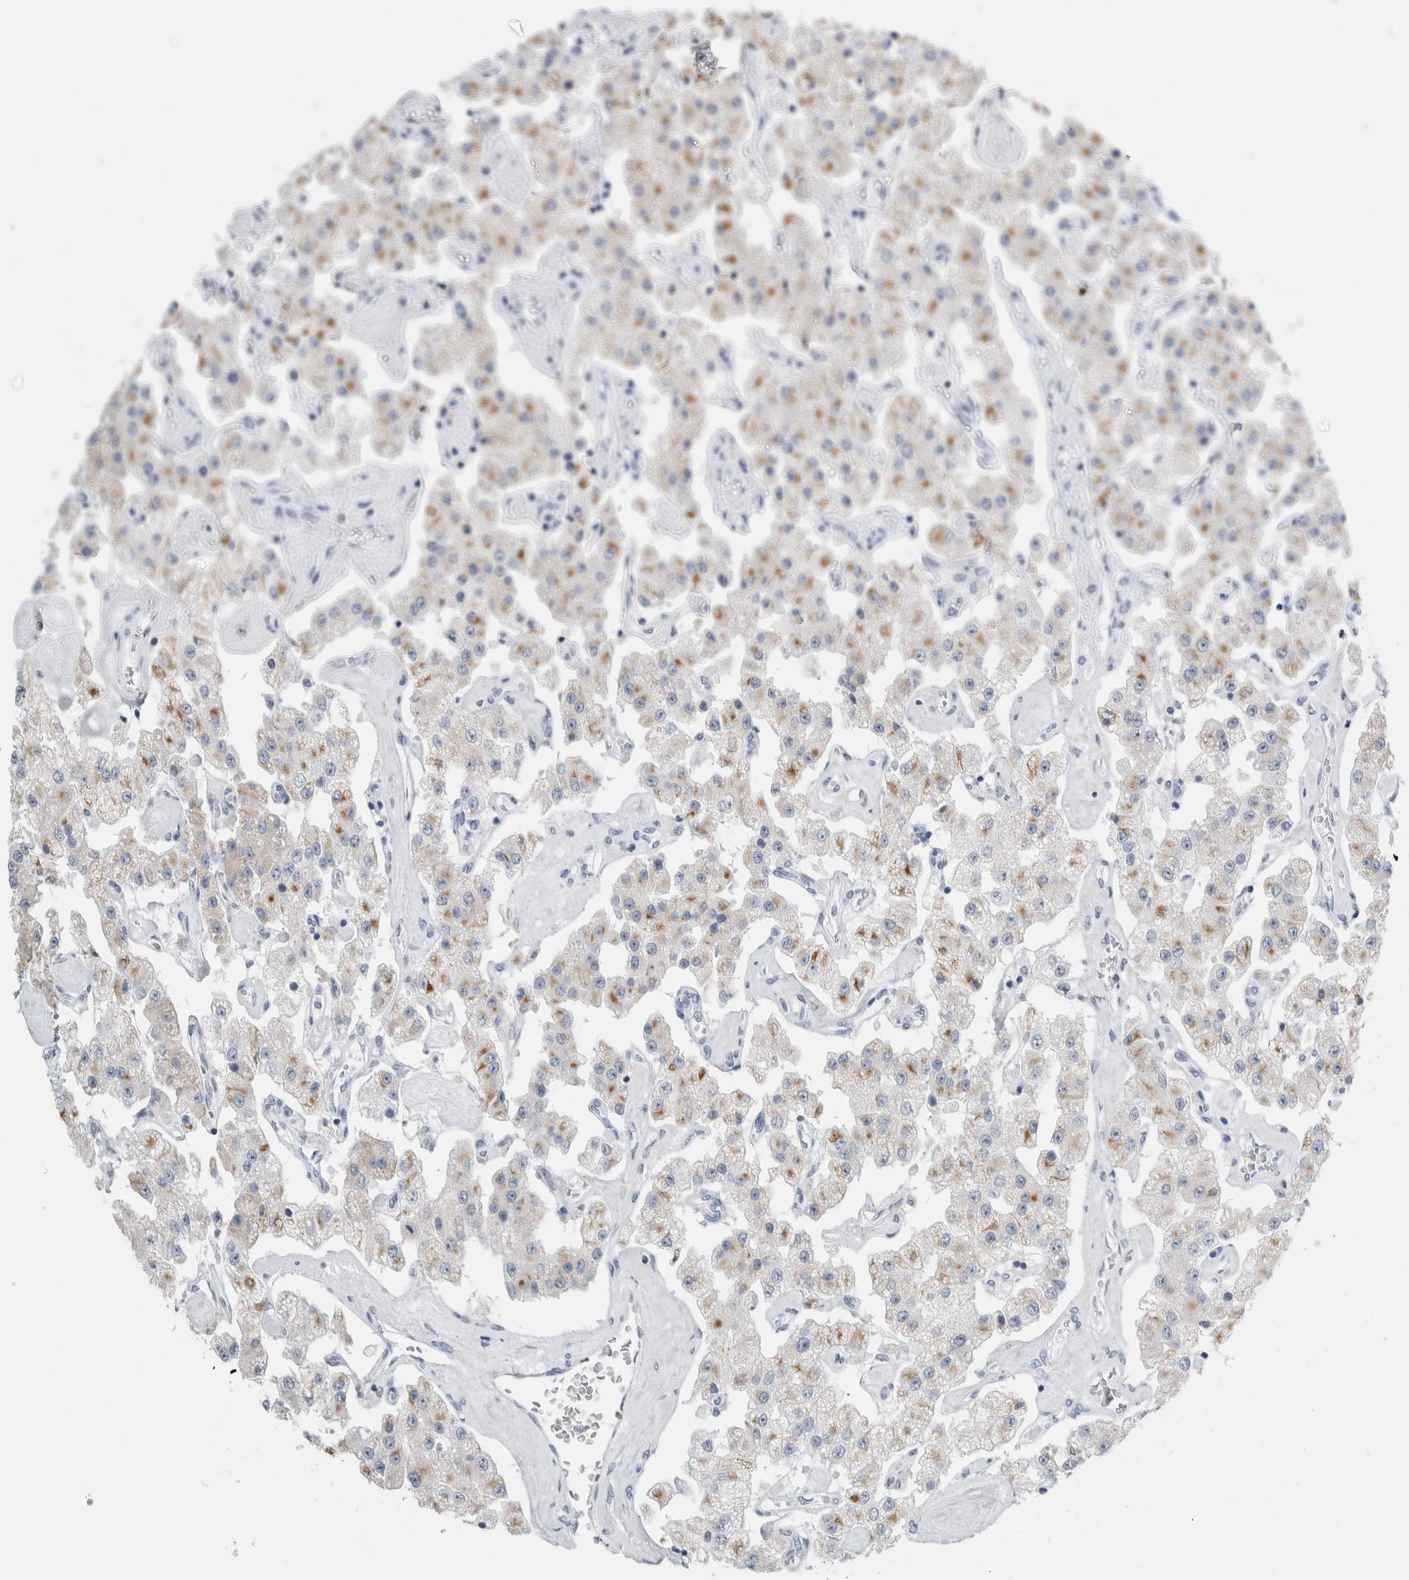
{"staining": {"intensity": "moderate", "quantity": "25%-75%", "location": "cytoplasmic/membranous"}, "tissue": "carcinoid", "cell_type": "Tumor cells", "image_type": "cancer", "snomed": [{"axis": "morphology", "description": "Carcinoid, malignant, NOS"}, {"axis": "topography", "description": "Pancreas"}], "caption": "Malignant carcinoid stained for a protein demonstrates moderate cytoplasmic/membranous positivity in tumor cells. (DAB (3,3'-diaminobenzidine) IHC with brightfield microscopy, high magnification).", "gene": "RPH3AL", "patient": {"sex": "male", "age": 41}}